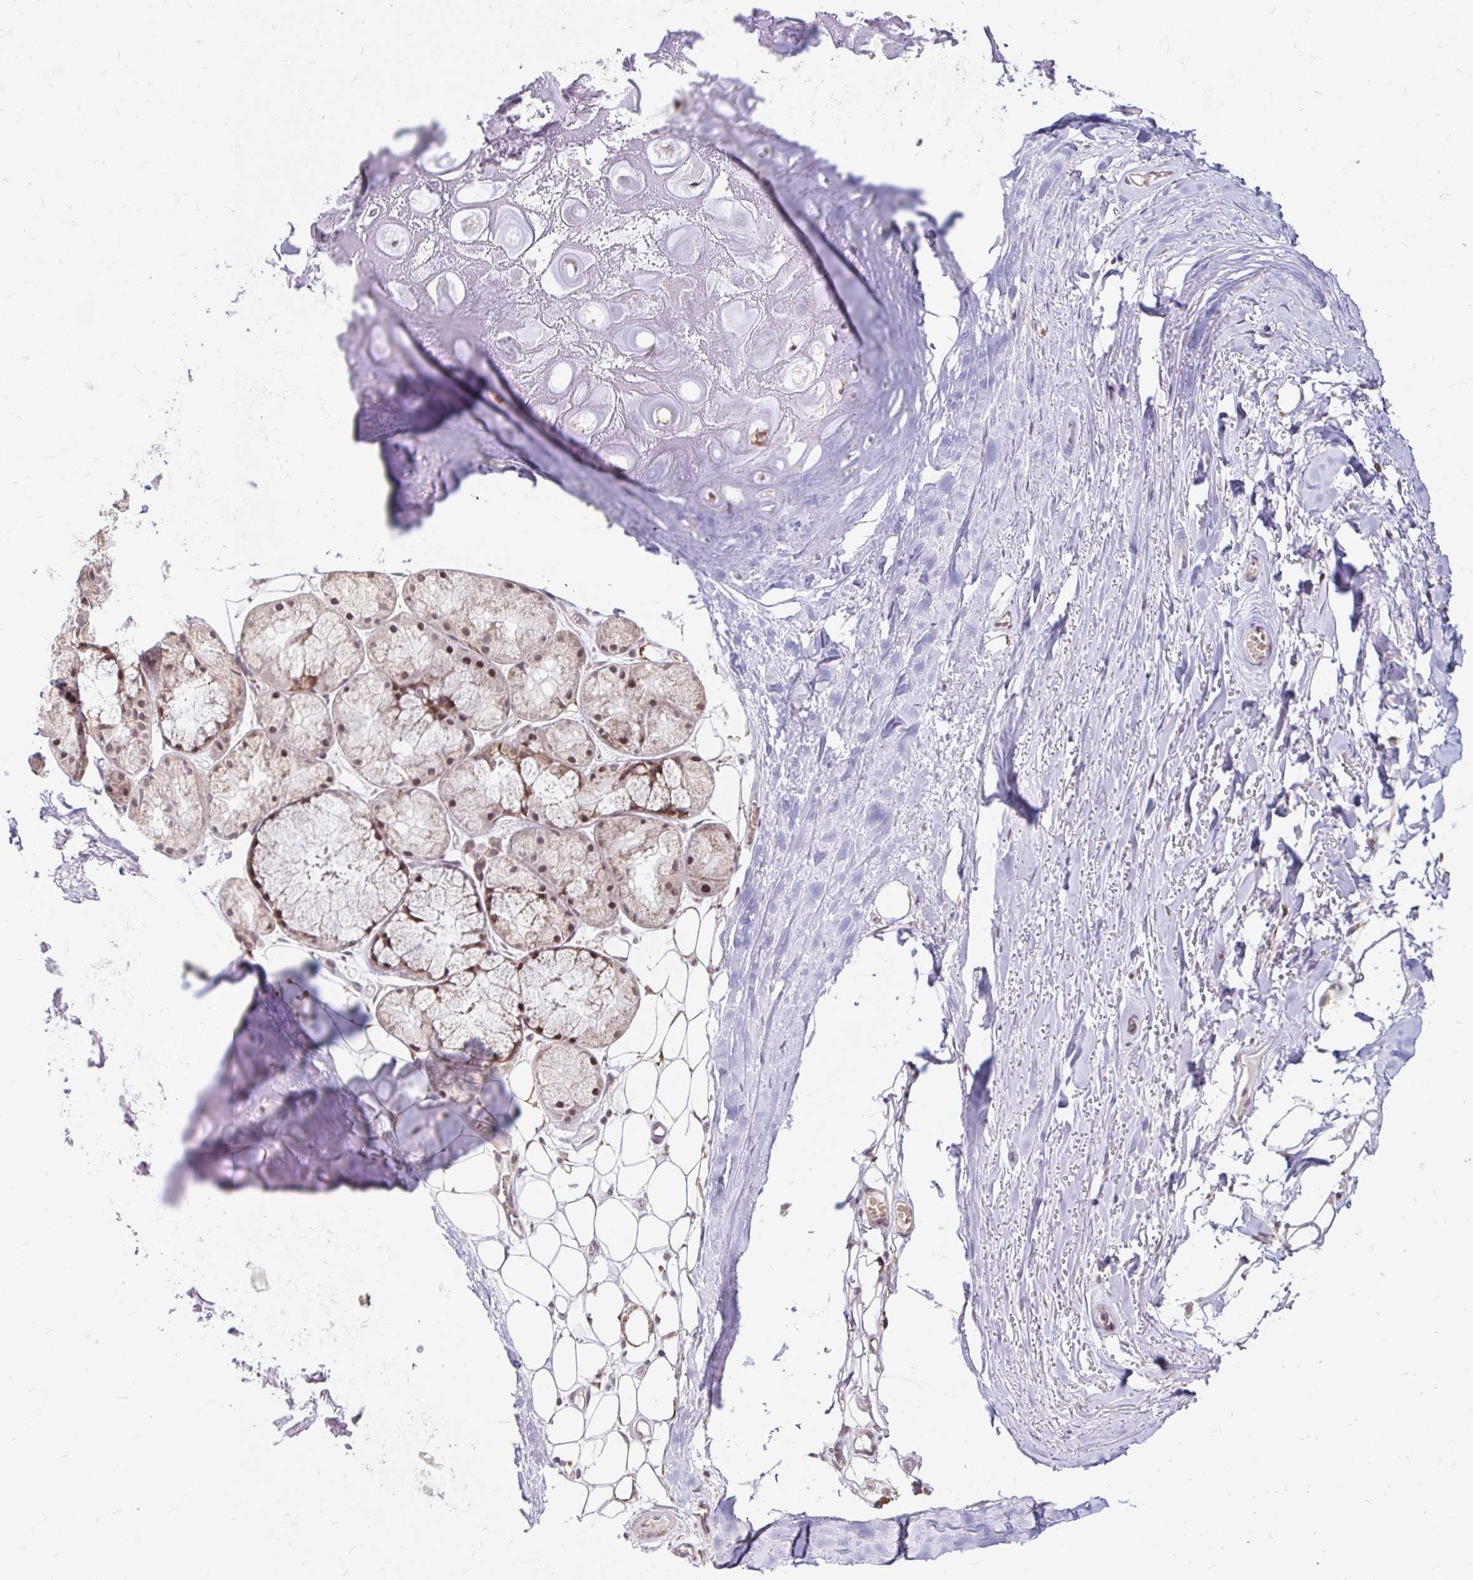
{"staining": {"intensity": "negative", "quantity": "none", "location": "none"}, "tissue": "adipose tissue", "cell_type": "Adipocytes", "image_type": "normal", "snomed": [{"axis": "morphology", "description": "Normal tissue, NOS"}, {"axis": "topography", "description": "Lymph node"}, {"axis": "topography", "description": "Cartilage tissue"}, {"axis": "topography", "description": "Nasopharynx"}], "caption": "Adipocytes are negative for protein expression in benign human adipose tissue. (DAB (3,3'-diaminobenzidine) immunohistochemistry with hematoxylin counter stain).", "gene": "TIMM50", "patient": {"sex": "male", "age": 63}}